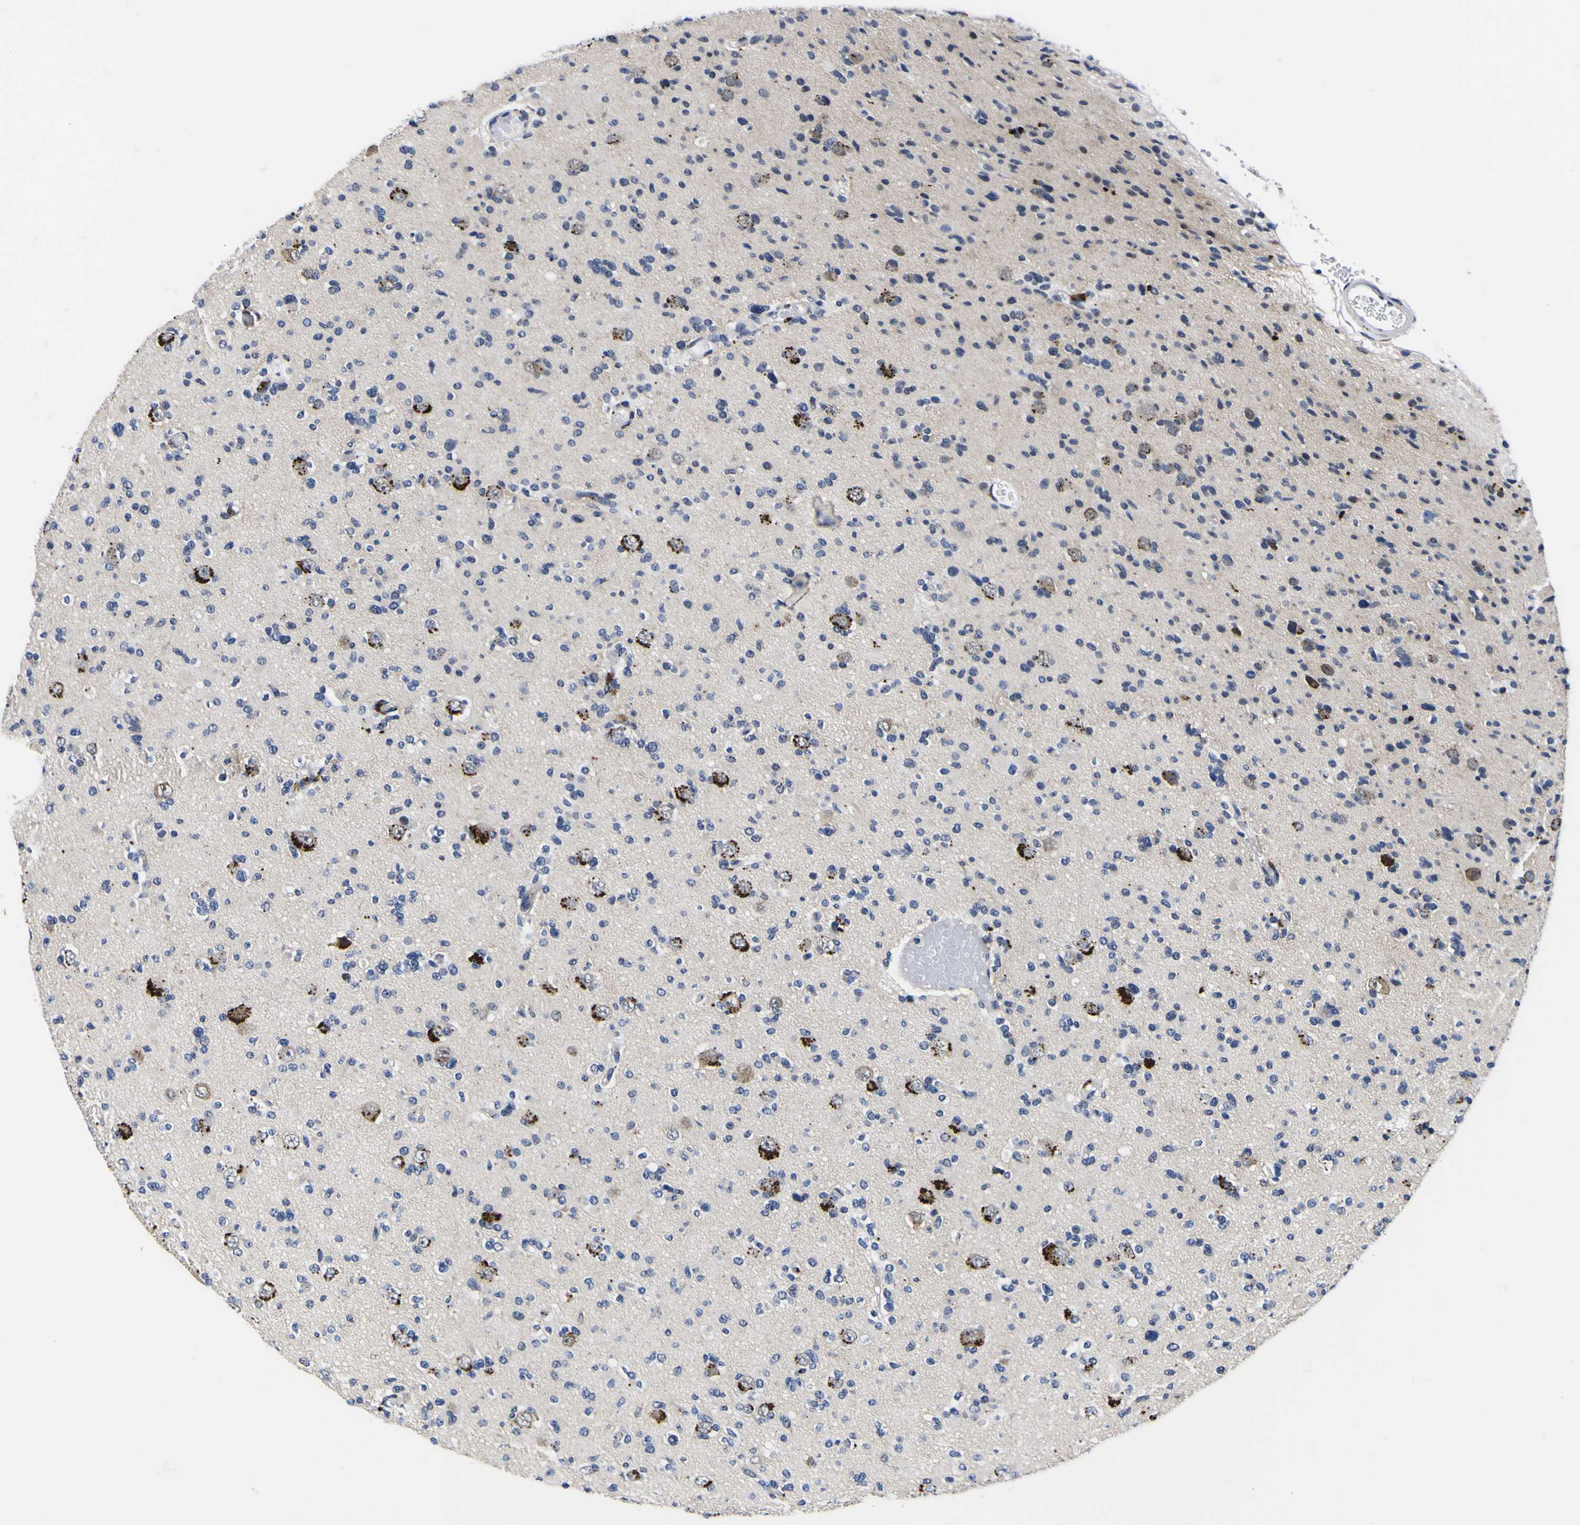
{"staining": {"intensity": "negative", "quantity": "none", "location": "none"}, "tissue": "glioma", "cell_type": "Tumor cells", "image_type": "cancer", "snomed": [{"axis": "morphology", "description": "Glioma, malignant, Low grade"}, {"axis": "topography", "description": "Brain"}], "caption": "Tumor cells show no significant protein staining in malignant low-grade glioma.", "gene": "IGFLR1", "patient": {"sex": "female", "age": 22}}